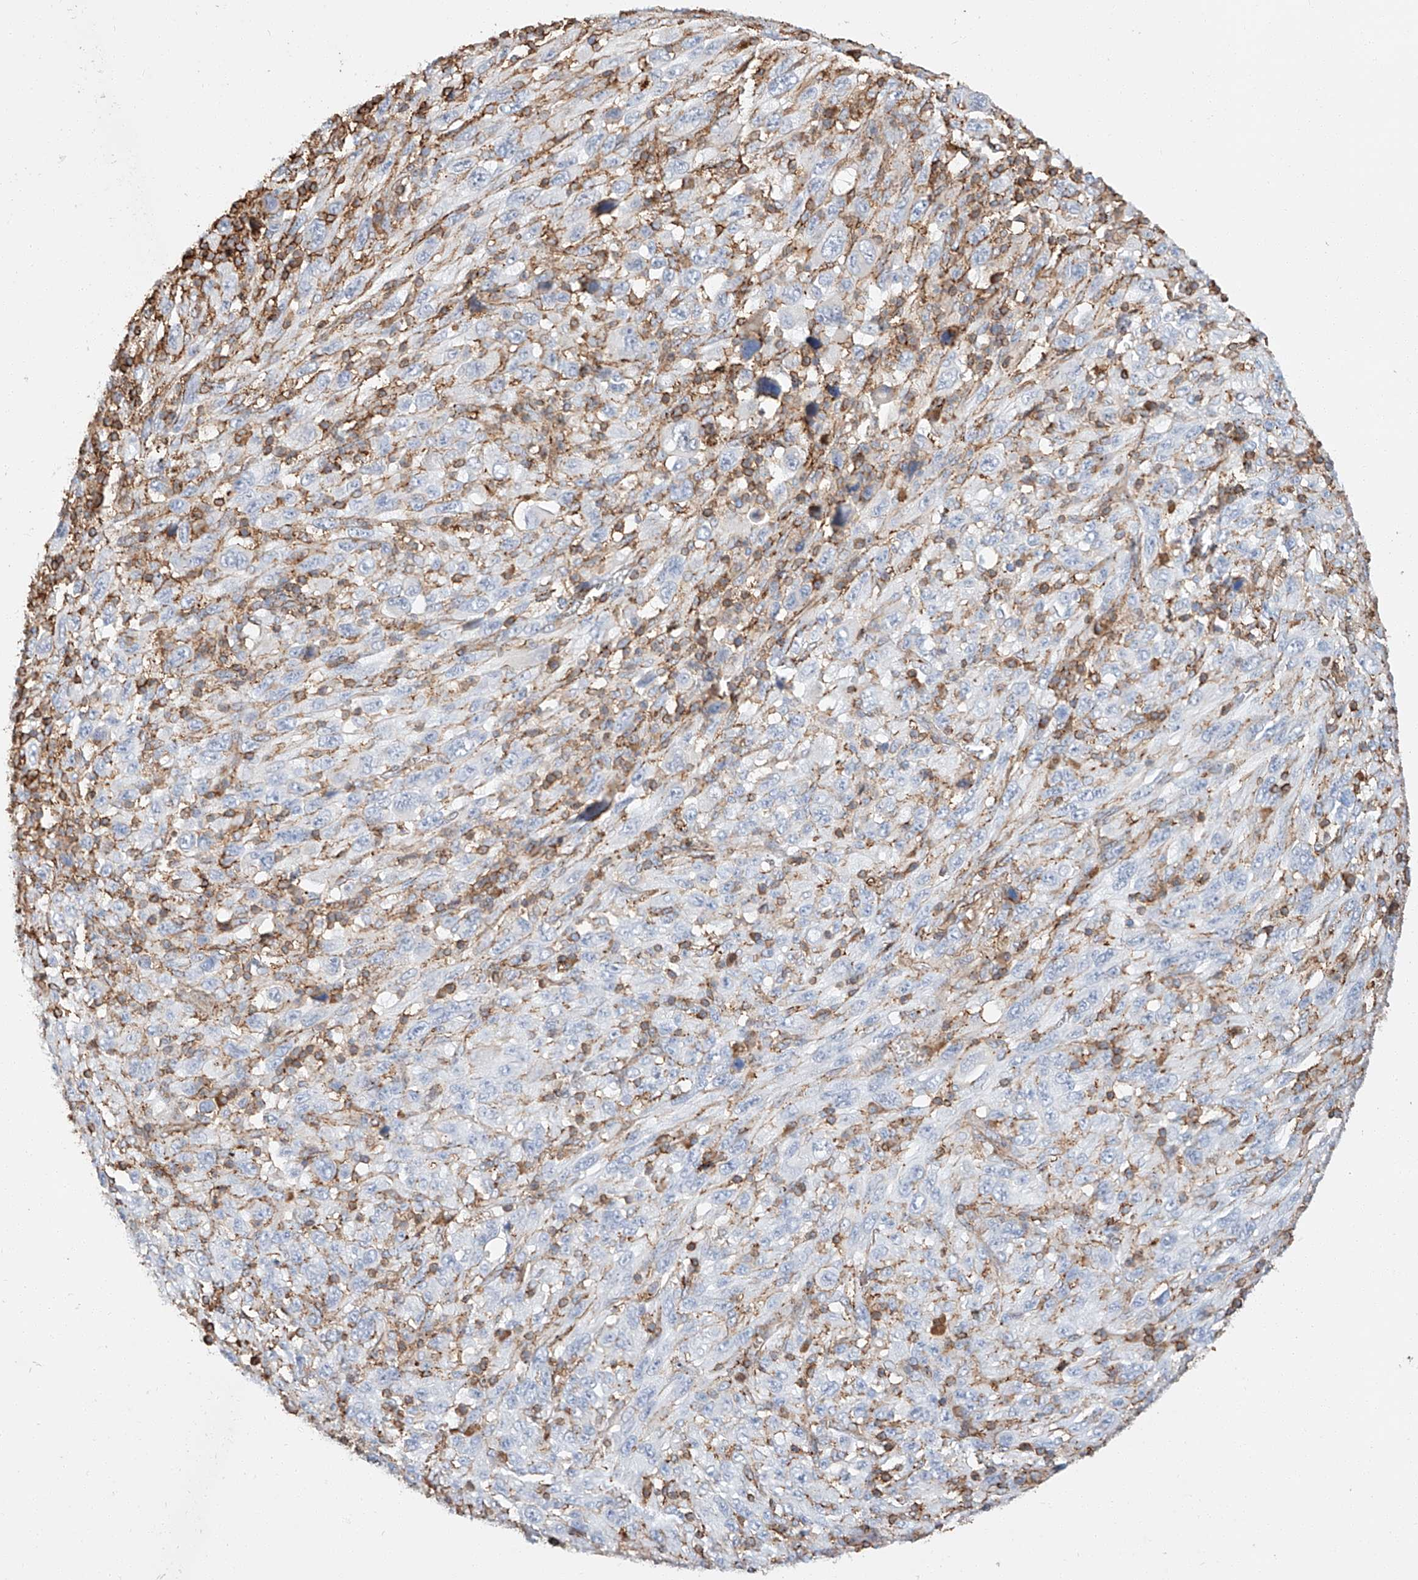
{"staining": {"intensity": "negative", "quantity": "none", "location": "none"}, "tissue": "melanoma", "cell_type": "Tumor cells", "image_type": "cancer", "snomed": [{"axis": "morphology", "description": "Malignant melanoma, Metastatic site"}, {"axis": "topography", "description": "Skin"}], "caption": "The image reveals no staining of tumor cells in melanoma. (DAB (3,3'-diaminobenzidine) immunohistochemistry (IHC) visualized using brightfield microscopy, high magnification).", "gene": "WFS1", "patient": {"sex": "female", "age": 56}}